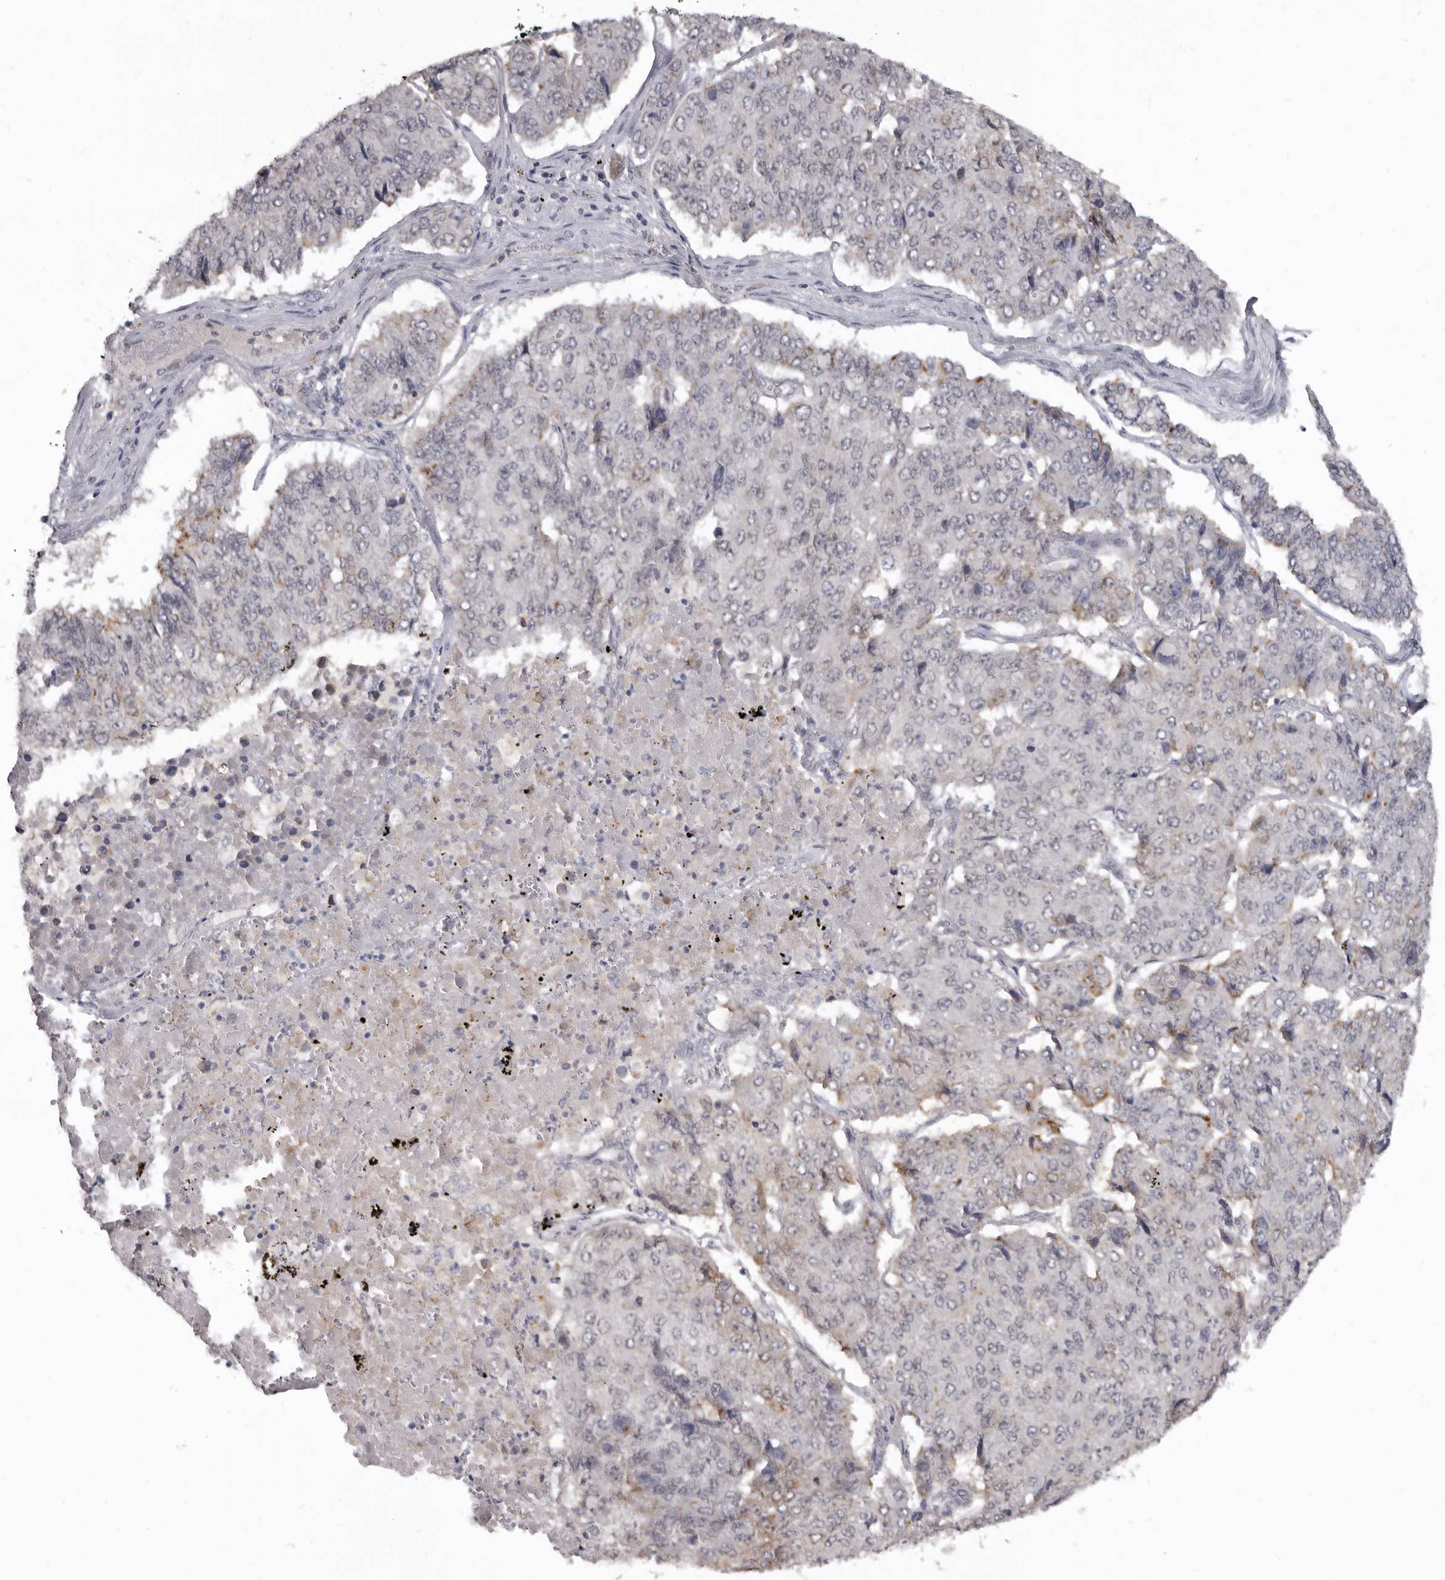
{"staining": {"intensity": "weak", "quantity": "<25%", "location": "cytoplasmic/membranous"}, "tissue": "pancreatic cancer", "cell_type": "Tumor cells", "image_type": "cancer", "snomed": [{"axis": "morphology", "description": "Adenocarcinoma, NOS"}, {"axis": "topography", "description": "Pancreas"}], "caption": "This is an immunohistochemistry (IHC) photomicrograph of adenocarcinoma (pancreatic). There is no staining in tumor cells.", "gene": "SULT1E1", "patient": {"sex": "male", "age": 50}}